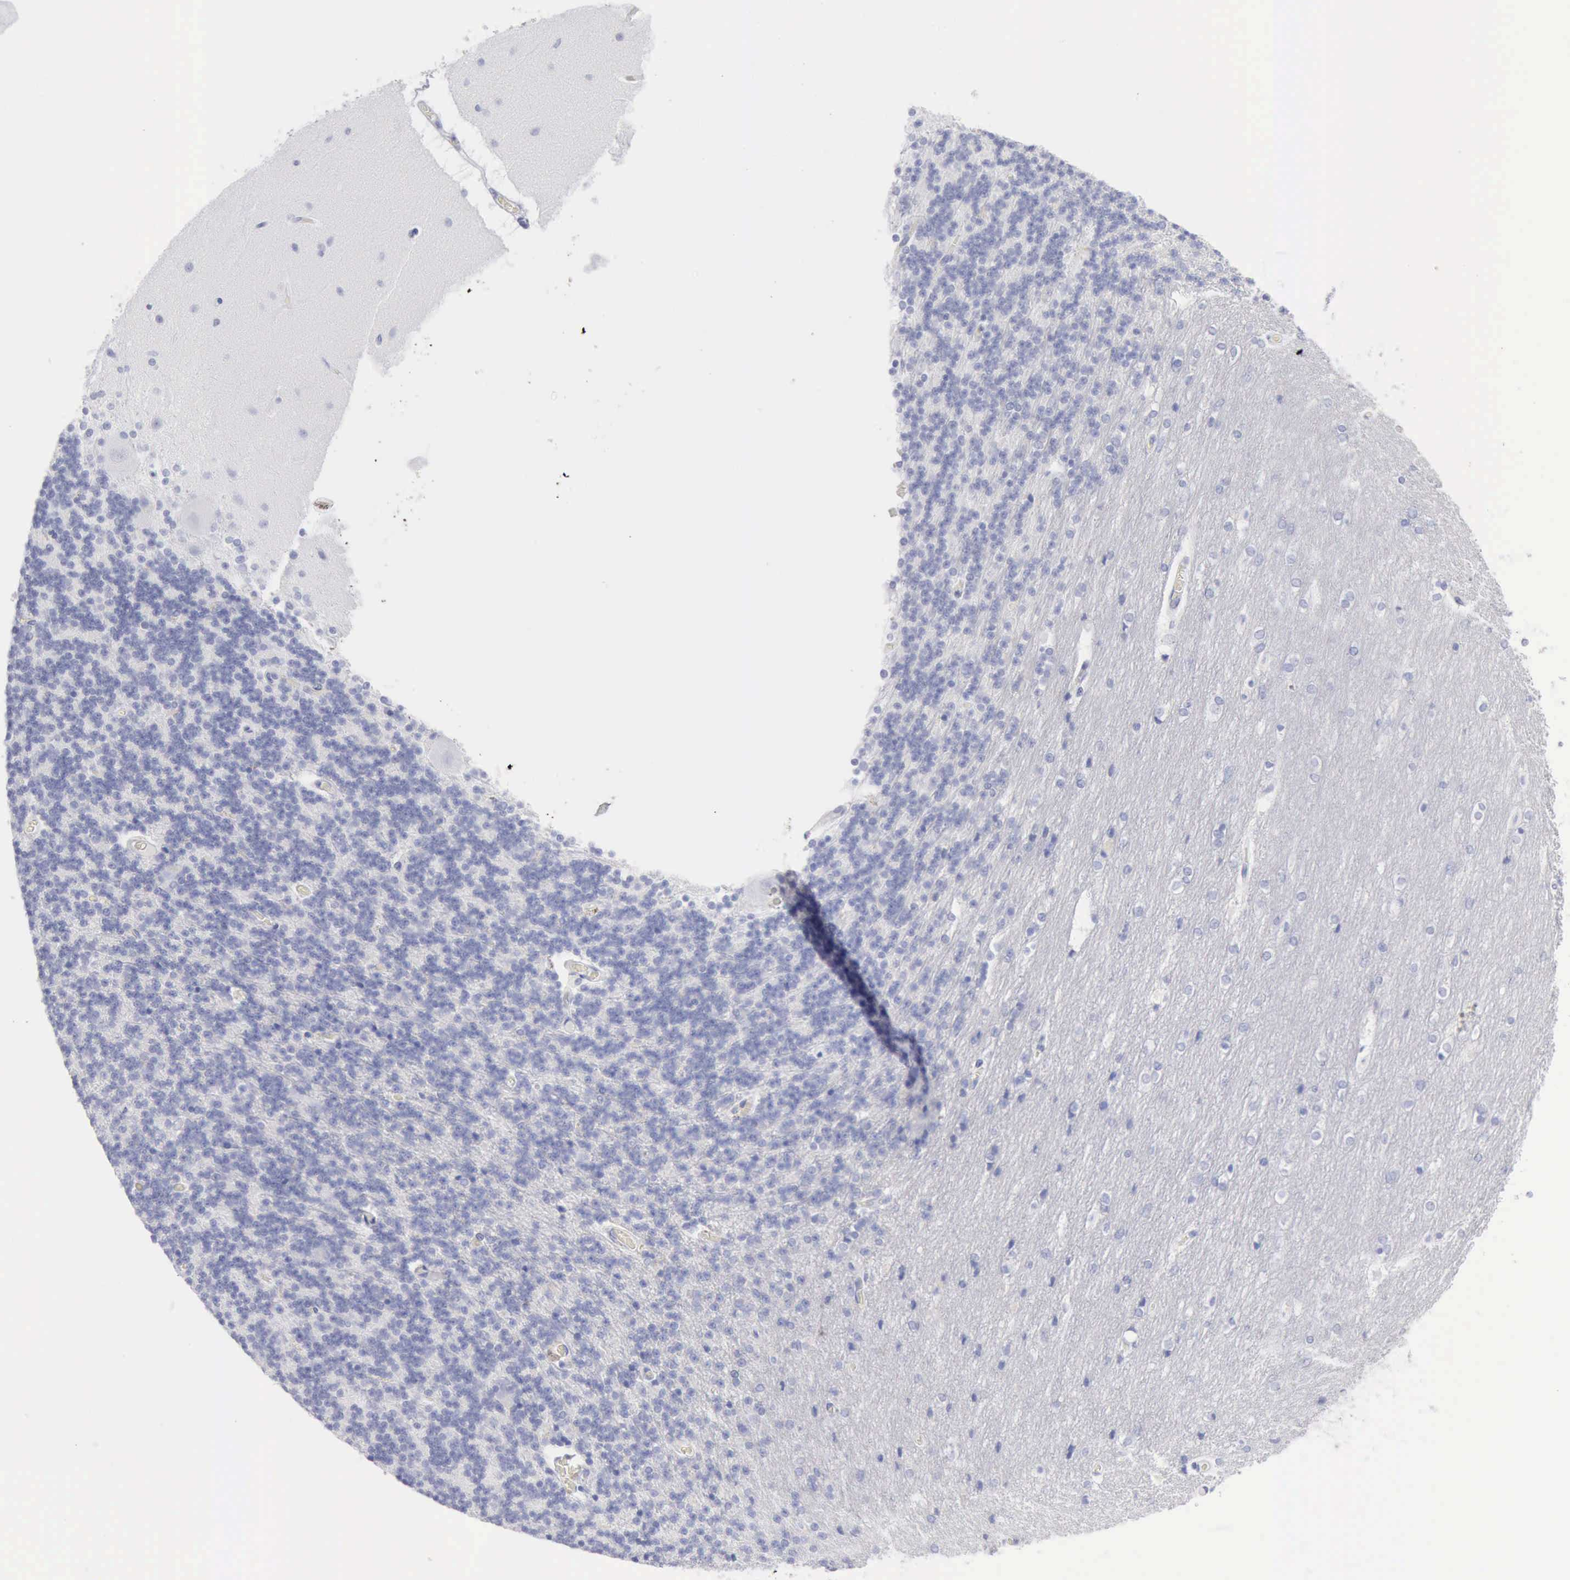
{"staining": {"intensity": "negative", "quantity": "none", "location": "none"}, "tissue": "cerebellum", "cell_type": "Cells in granular layer", "image_type": "normal", "snomed": [{"axis": "morphology", "description": "Normal tissue, NOS"}, {"axis": "topography", "description": "Cerebellum"}], "caption": "IHC micrograph of unremarkable cerebellum stained for a protein (brown), which reveals no expression in cells in granular layer.", "gene": "GZMB", "patient": {"sex": "female", "age": 54}}